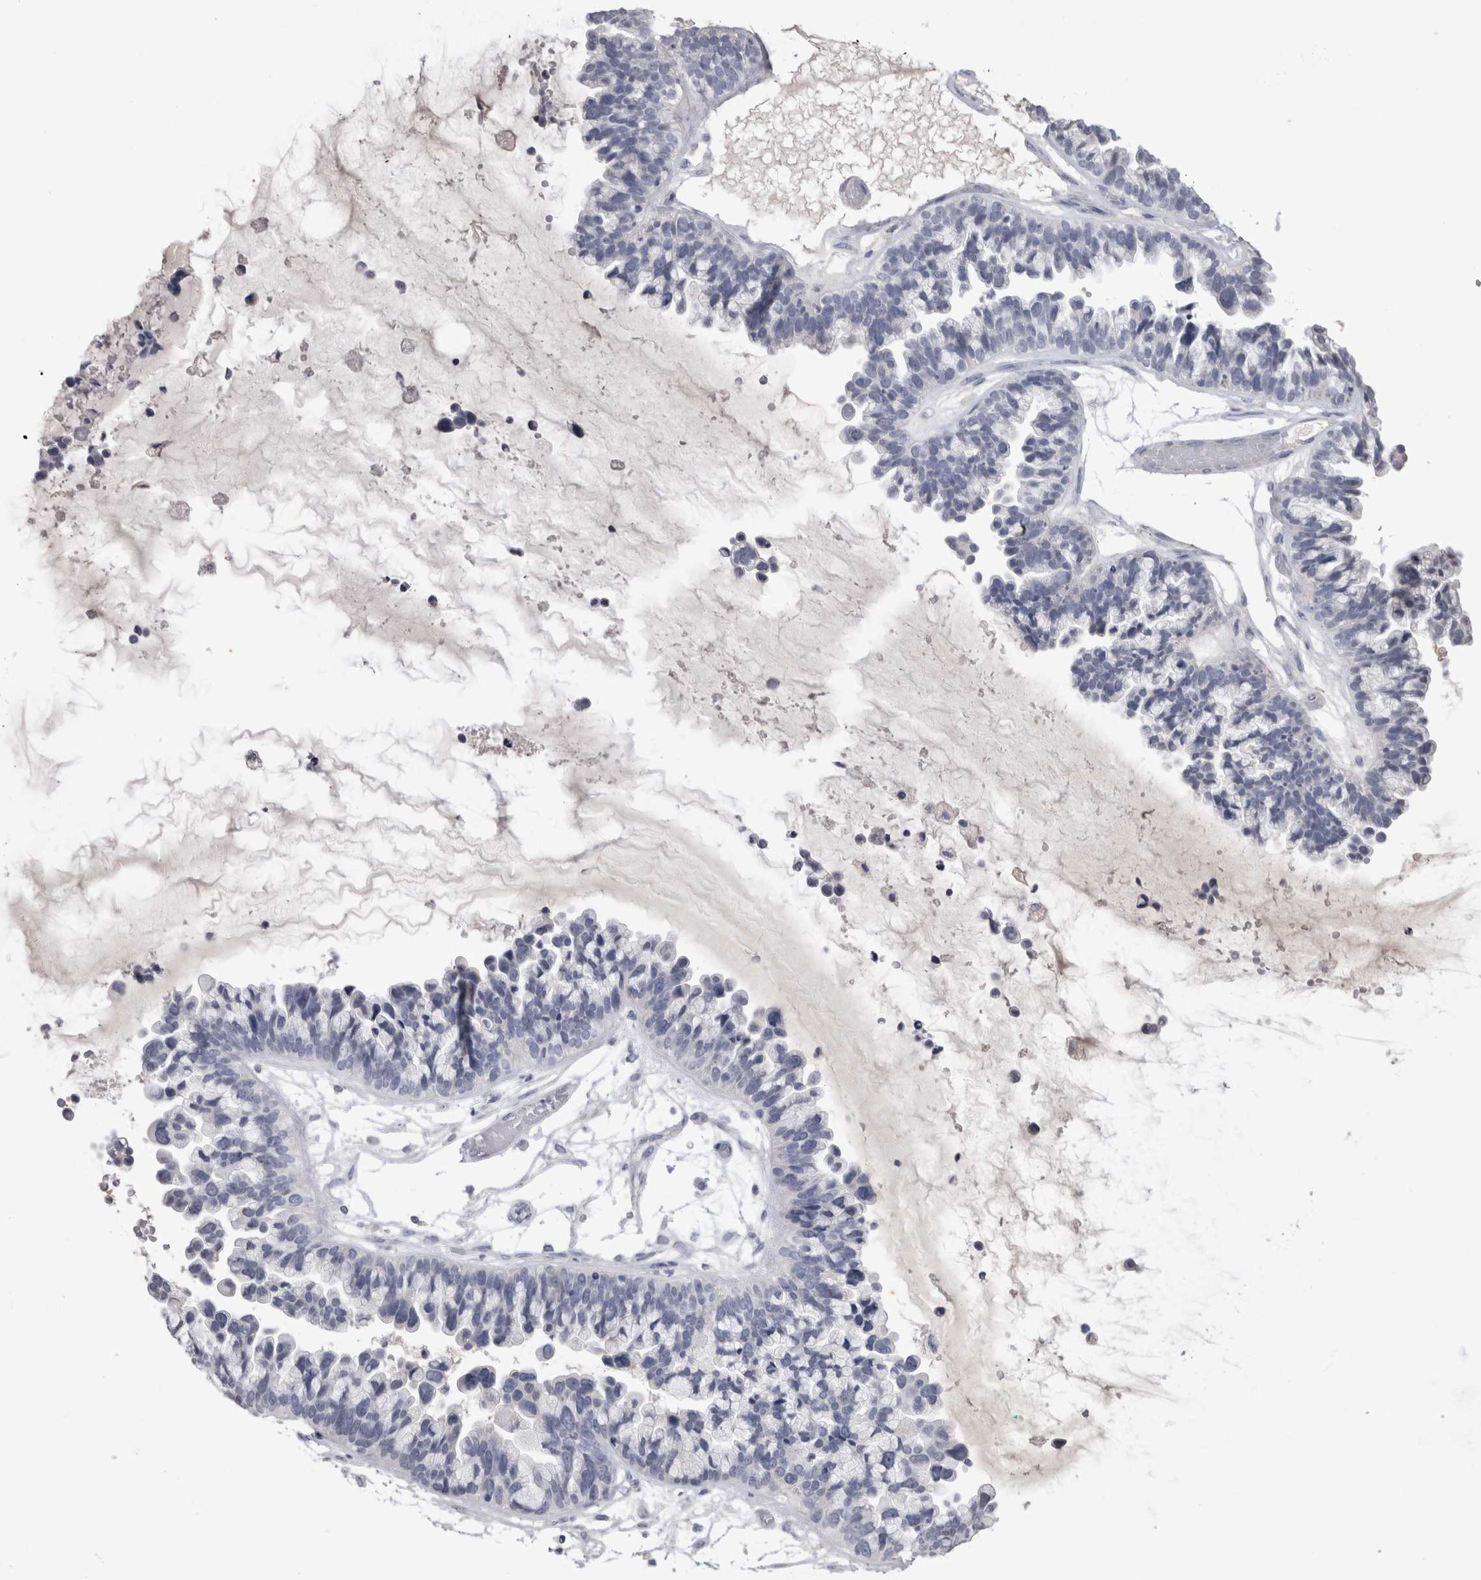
{"staining": {"intensity": "negative", "quantity": "none", "location": "none"}, "tissue": "ovarian cancer", "cell_type": "Tumor cells", "image_type": "cancer", "snomed": [{"axis": "morphology", "description": "Cystadenocarcinoma, serous, NOS"}, {"axis": "topography", "description": "Ovary"}], "caption": "Immunohistochemical staining of human ovarian cancer reveals no significant staining in tumor cells.", "gene": "ADAM2", "patient": {"sex": "female", "age": 56}}